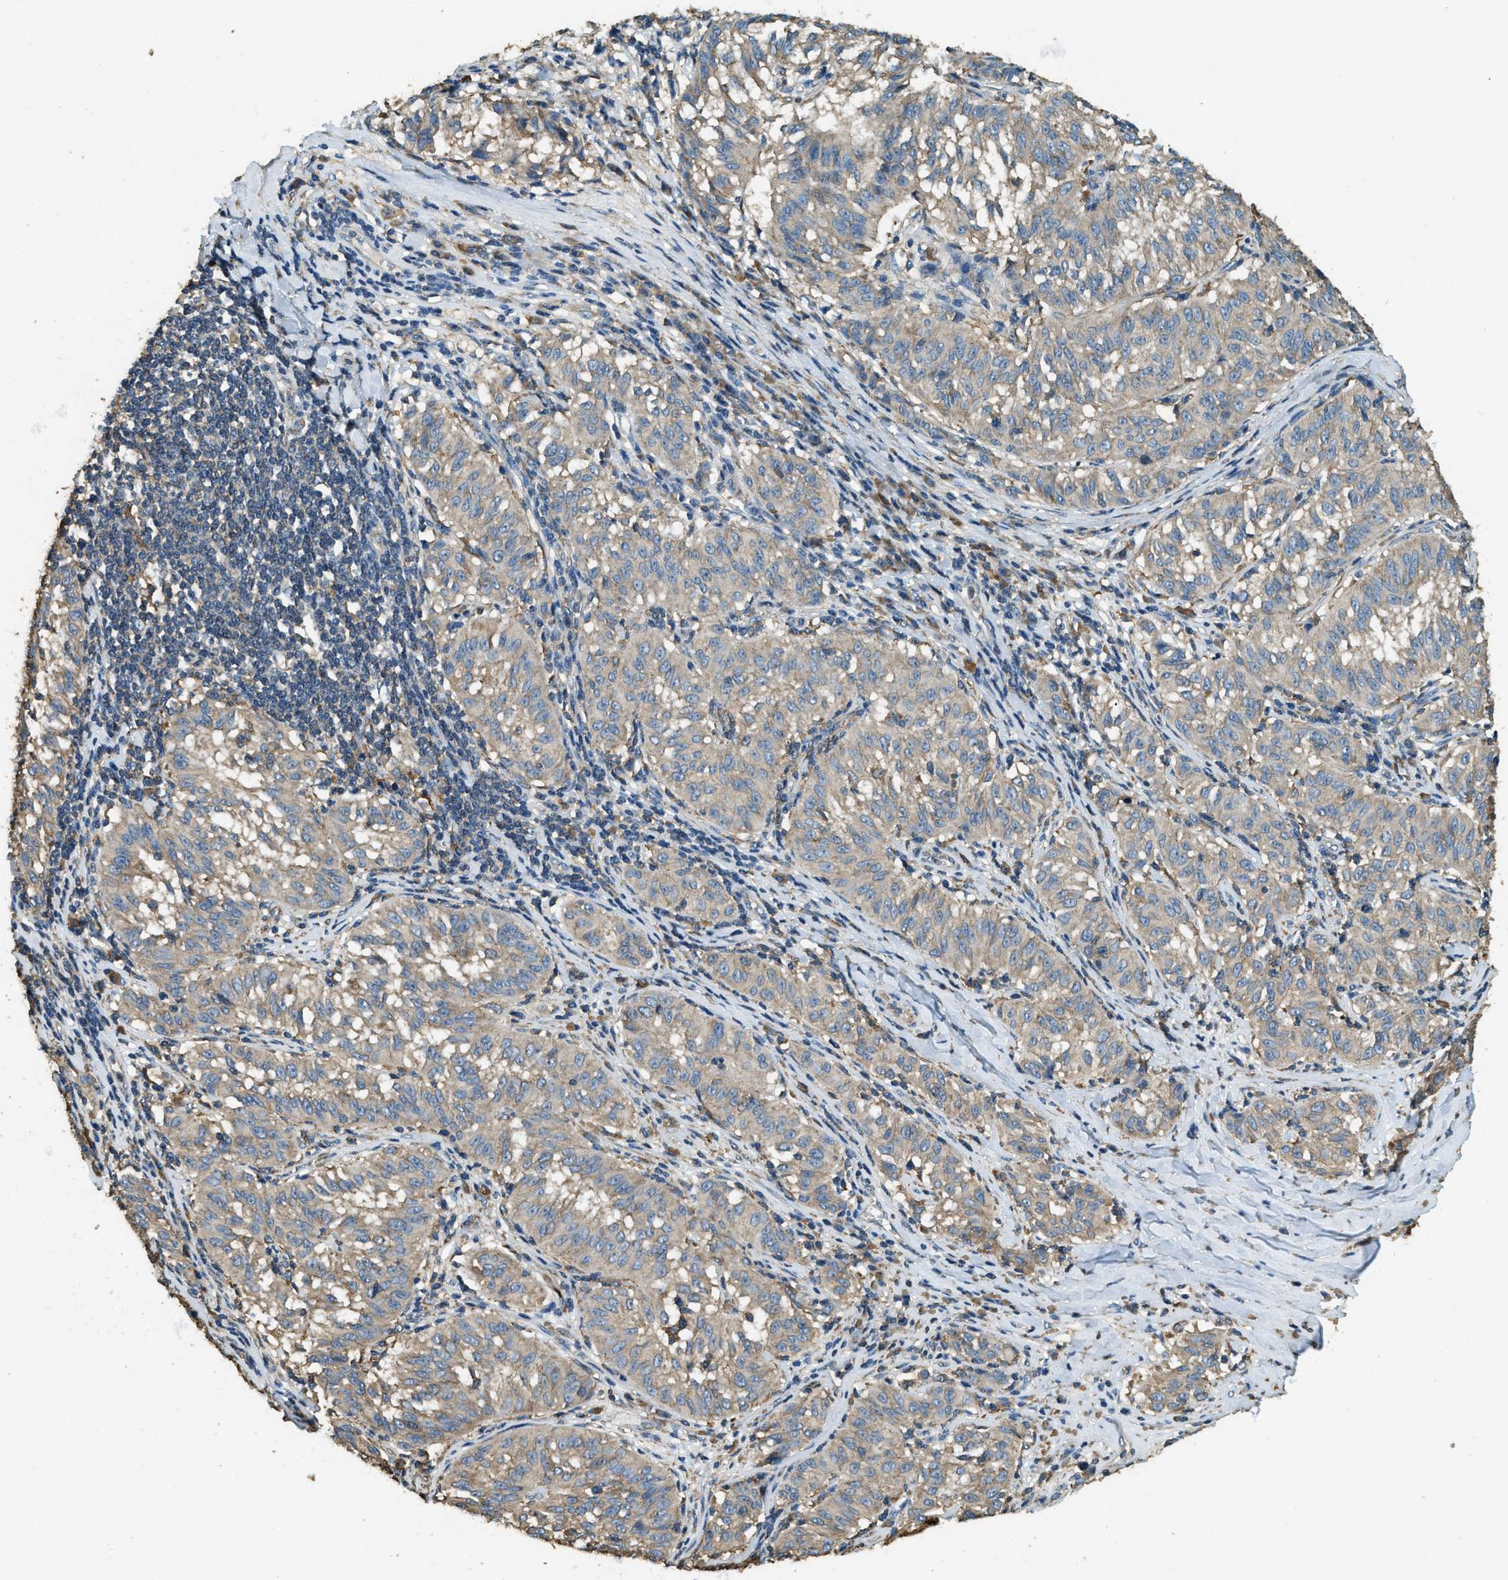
{"staining": {"intensity": "weak", "quantity": ">75%", "location": "cytoplasmic/membranous"}, "tissue": "melanoma", "cell_type": "Tumor cells", "image_type": "cancer", "snomed": [{"axis": "morphology", "description": "Malignant melanoma, NOS"}, {"axis": "topography", "description": "Skin"}], "caption": "A high-resolution photomicrograph shows IHC staining of melanoma, which reveals weak cytoplasmic/membranous positivity in approximately >75% of tumor cells. The staining was performed using DAB (3,3'-diaminobenzidine), with brown indicating positive protein expression. Nuclei are stained blue with hematoxylin.", "gene": "ERGIC1", "patient": {"sex": "female", "age": 72}}